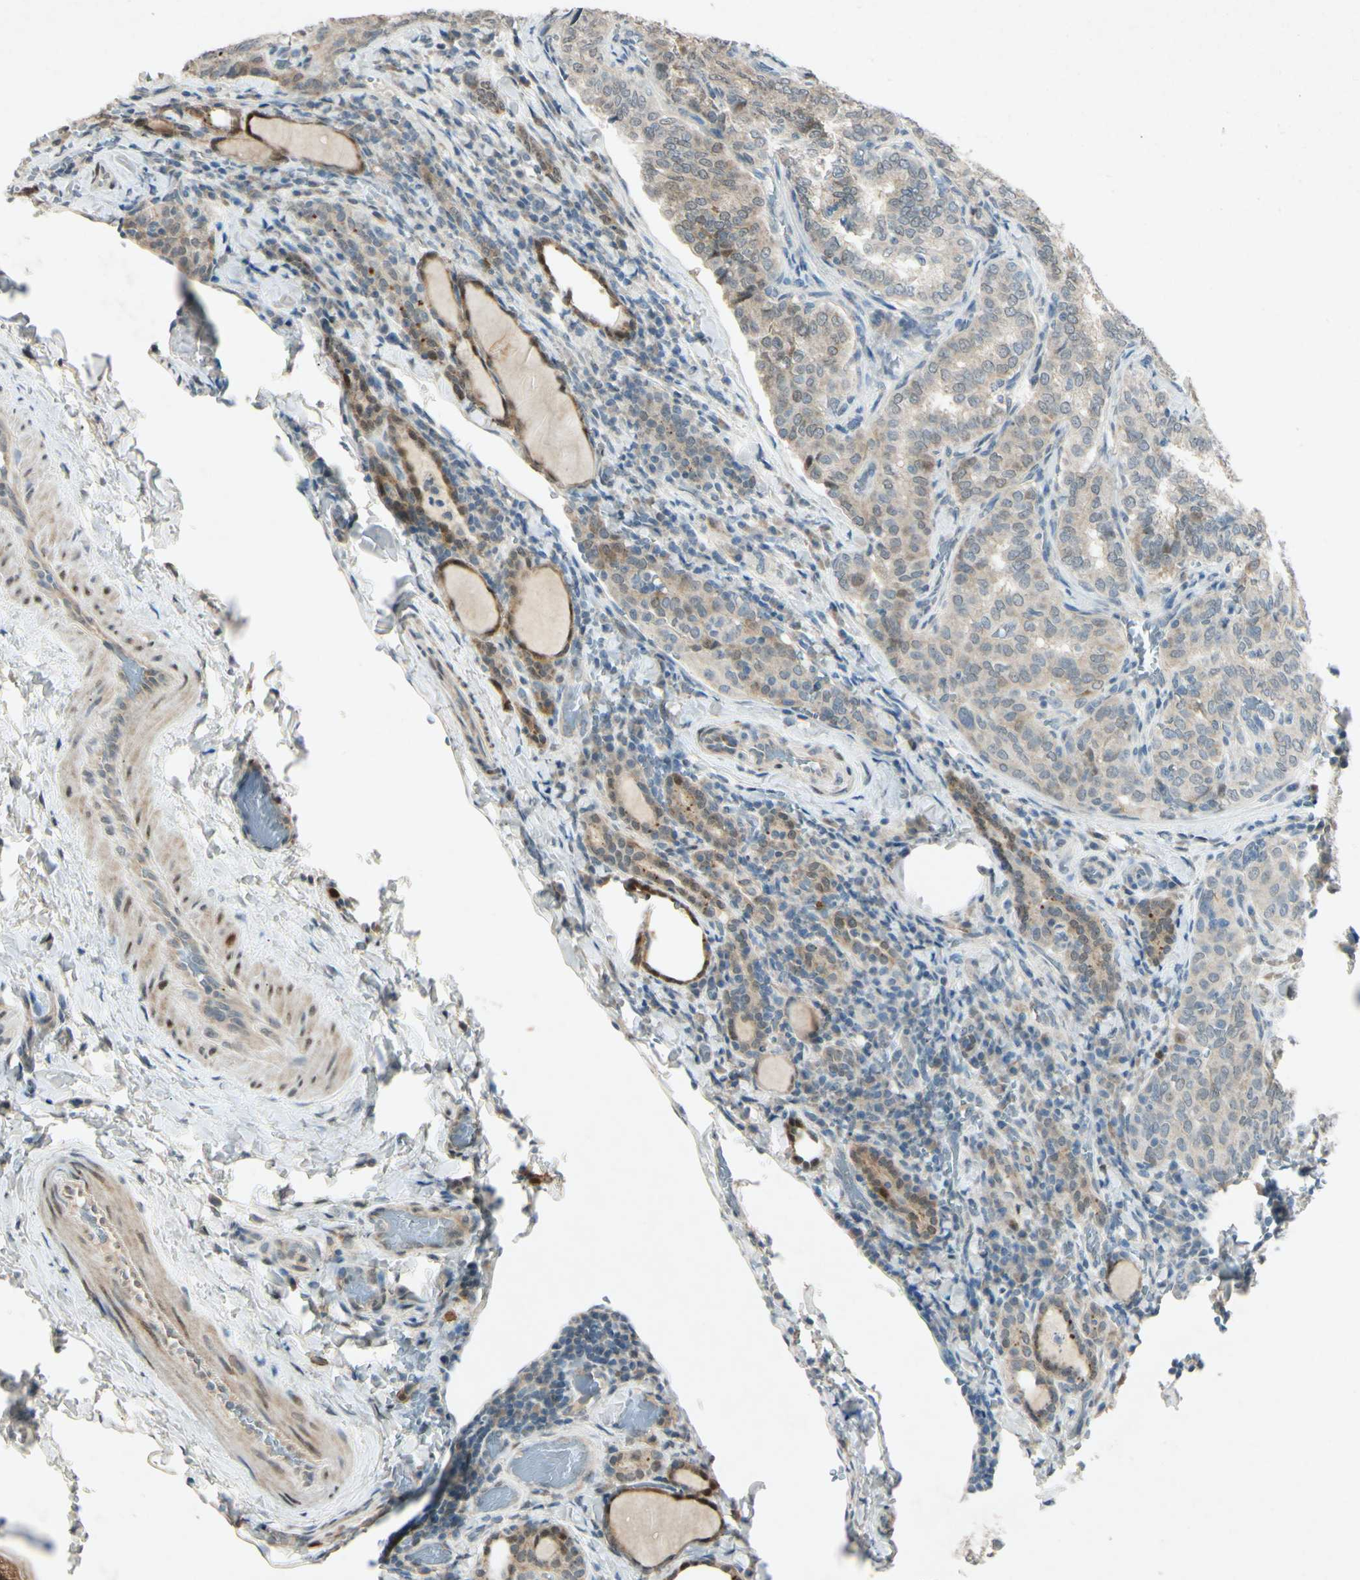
{"staining": {"intensity": "weak", "quantity": "<25%", "location": "cytoplasmic/membranous"}, "tissue": "thyroid cancer", "cell_type": "Tumor cells", "image_type": "cancer", "snomed": [{"axis": "morphology", "description": "Normal tissue, NOS"}, {"axis": "morphology", "description": "Papillary adenocarcinoma, NOS"}, {"axis": "topography", "description": "Thyroid gland"}], "caption": "Thyroid cancer (papillary adenocarcinoma) stained for a protein using immunohistochemistry demonstrates no expression tumor cells.", "gene": "HSPA1B", "patient": {"sex": "female", "age": 30}}